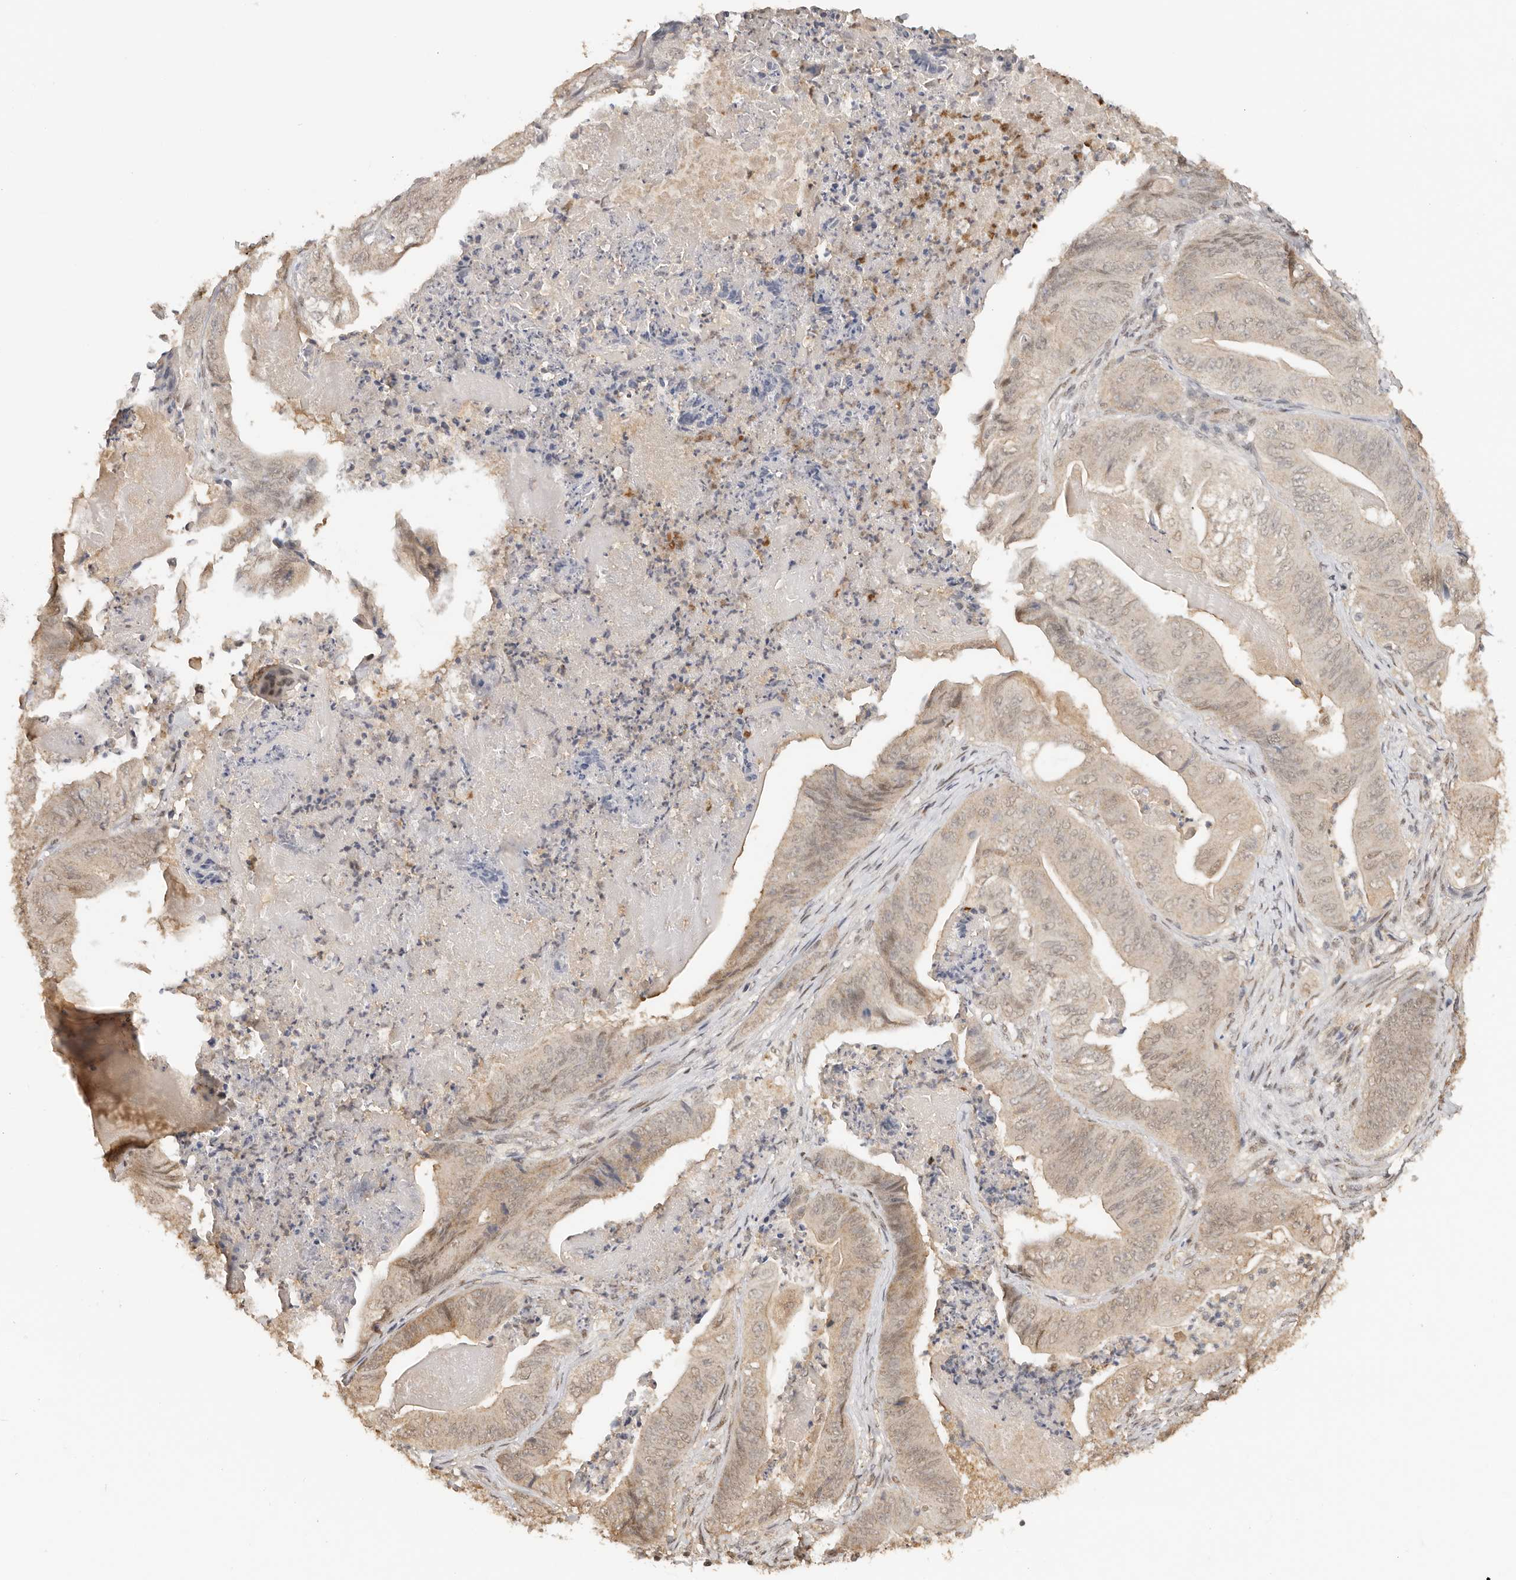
{"staining": {"intensity": "weak", "quantity": ">75%", "location": "cytoplasmic/membranous"}, "tissue": "stomach cancer", "cell_type": "Tumor cells", "image_type": "cancer", "snomed": [{"axis": "morphology", "description": "Adenocarcinoma, NOS"}, {"axis": "topography", "description": "Stomach"}], "caption": "This is a histology image of IHC staining of stomach cancer, which shows weak expression in the cytoplasmic/membranous of tumor cells.", "gene": "SEC14L1", "patient": {"sex": "female", "age": 73}}